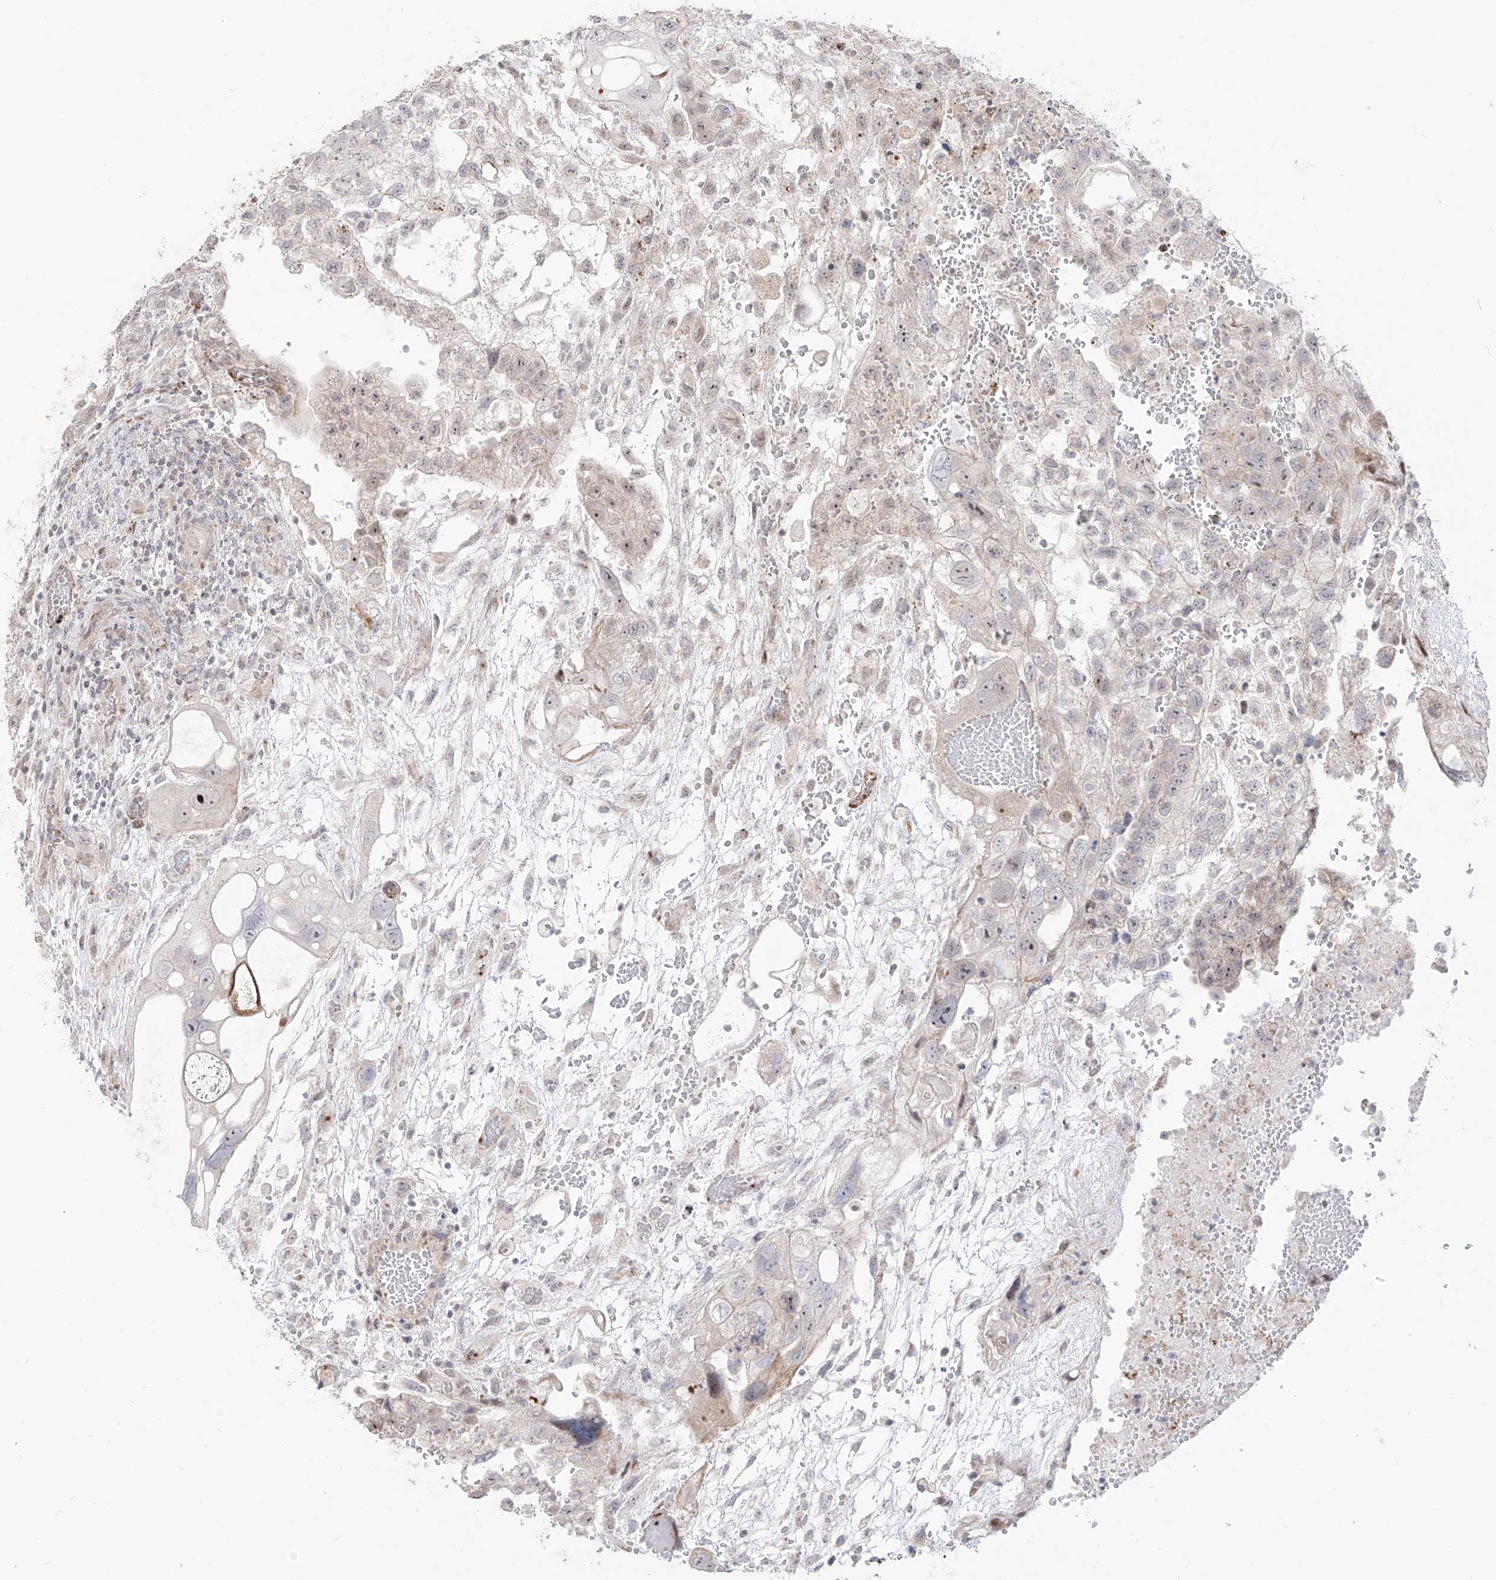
{"staining": {"intensity": "weak", "quantity": "<25%", "location": "nuclear"}, "tissue": "testis cancer", "cell_type": "Tumor cells", "image_type": "cancer", "snomed": [{"axis": "morphology", "description": "Carcinoma, Embryonal, NOS"}, {"axis": "topography", "description": "Testis"}], "caption": "There is no significant positivity in tumor cells of testis embryonal carcinoma. (DAB immunohistochemistry (IHC) visualized using brightfield microscopy, high magnification).", "gene": "ZNF180", "patient": {"sex": "male", "age": 36}}